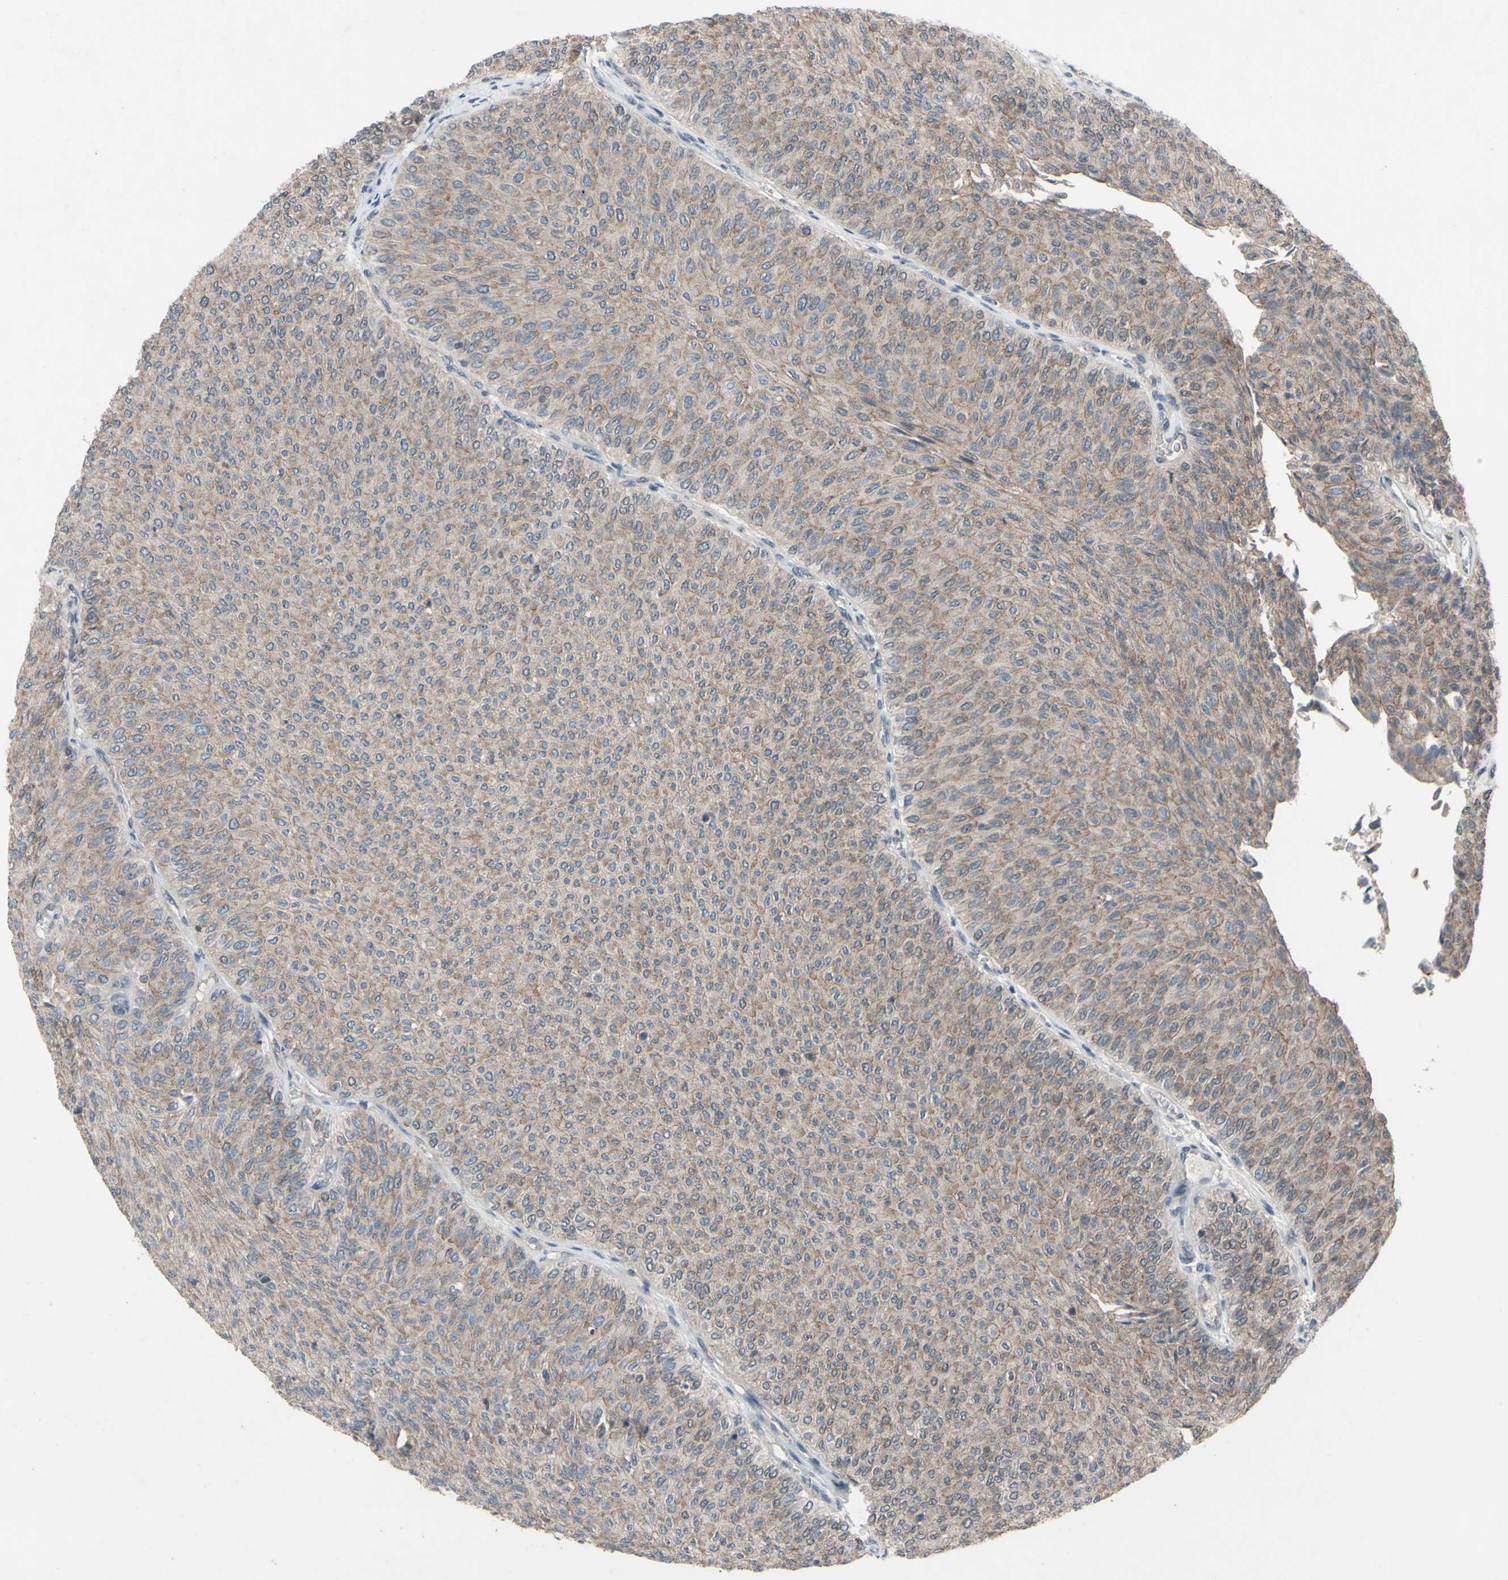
{"staining": {"intensity": "moderate", "quantity": ">75%", "location": "cytoplasmic/membranous"}, "tissue": "urothelial cancer", "cell_type": "Tumor cells", "image_type": "cancer", "snomed": [{"axis": "morphology", "description": "Urothelial carcinoma, Low grade"}, {"axis": "topography", "description": "Urinary bladder"}], "caption": "About >75% of tumor cells in human urothelial cancer exhibit moderate cytoplasmic/membranous protein positivity as visualized by brown immunohistochemical staining.", "gene": "CDCP1", "patient": {"sex": "male", "age": 78}}